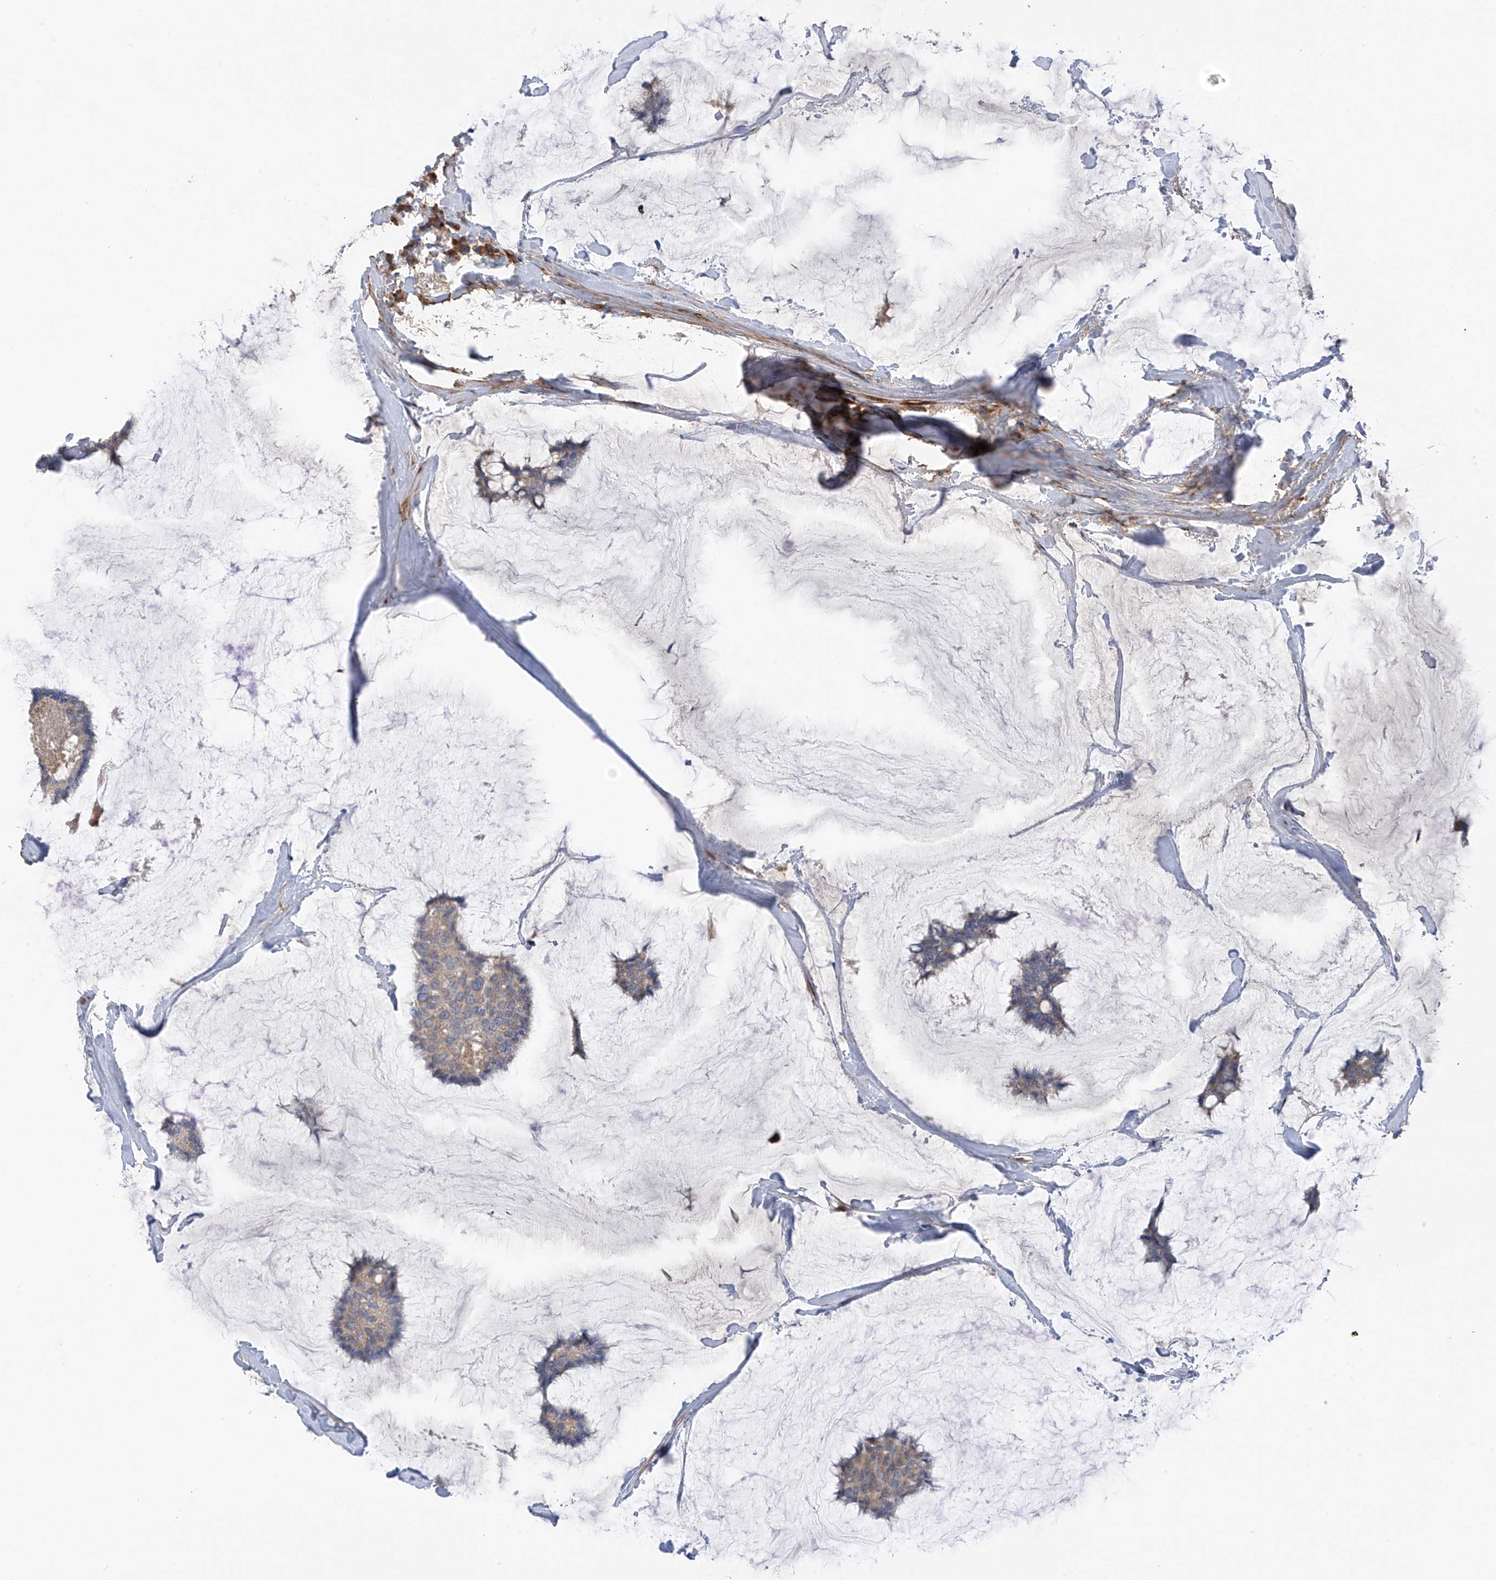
{"staining": {"intensity": "negative", "quantity": "none", "location": "none"}, "tissue": "breast cancer", "cell_type": "Tumor cells", "image_type": "cancer", "snomed": [{"axis": "morphology", "description": "Duct carcinoma"}, {"axis": "topography", "description": "Breast"}], "caption": "A photomicrograph of human breast cancer (infiltrating ductal carcinoma) is negative for staining in tumor cells. (Stains: DAB immunohistochemistry with hematoxylin counter stain, Microscopy: brightfield microscopy at high magnification).", "gene": "GALNTL6", "patient": {"sex": "female", "age": 93}}